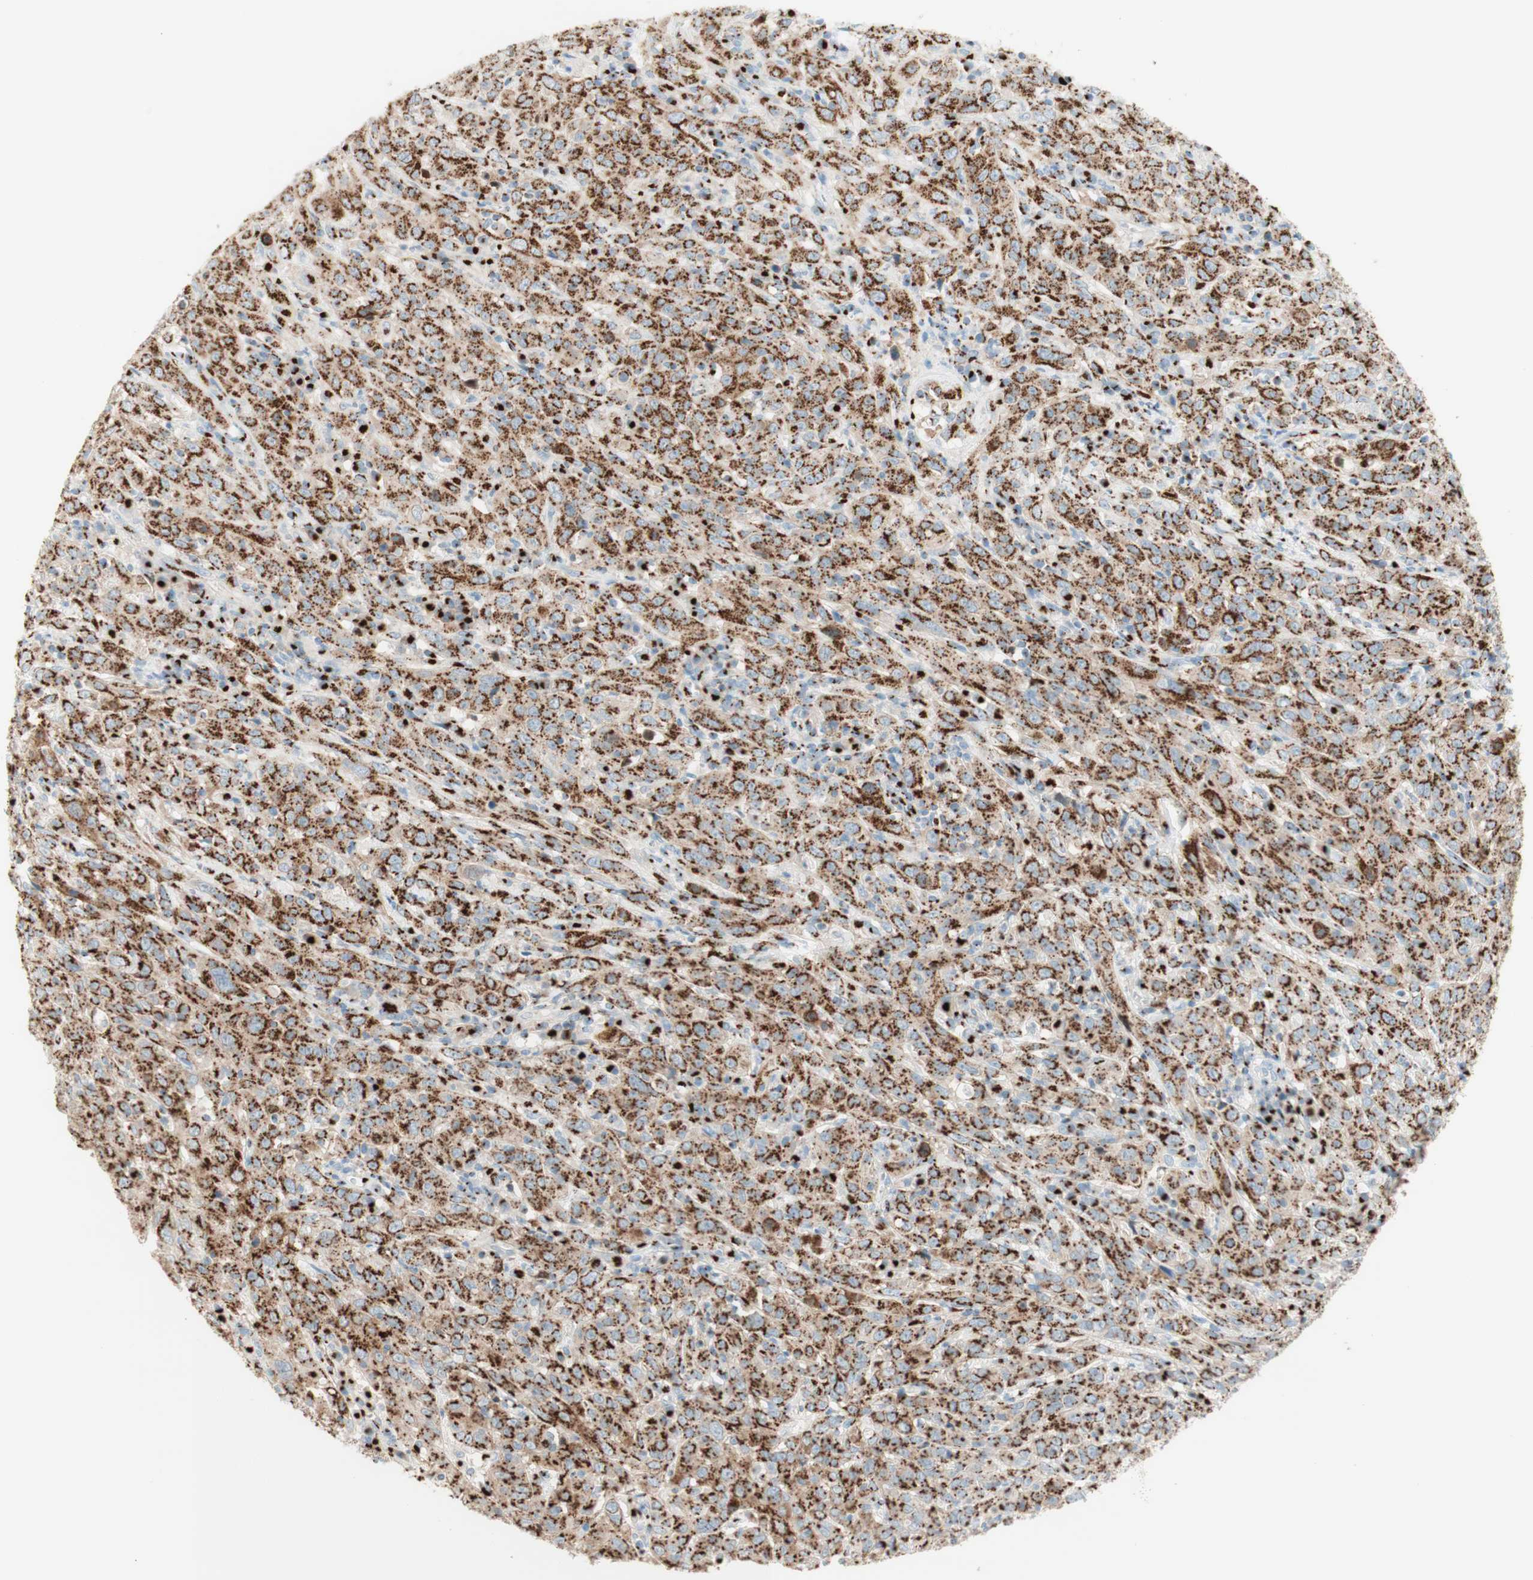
{"staining": {"intensity": "strong", "quantity": ">75%", "location": "cytoplasmic/membranous"}, "tissue": "cervical cancer", "cell_type": "Tumor cells", "image_type": "cancer", "snomed": [{"axis": "morphology", "description": "Squamous cell carcinoma, NOS"}, {"axis": "topography", "description": "Cervix"}], "caption": "A brown stain shows strong cytoplasmic/membranous staining of a protein in cervical squamous cell carcinoma tumor cells.", "gene": "GOLGB1", "patient": {"sex": "female", "age": 46}}